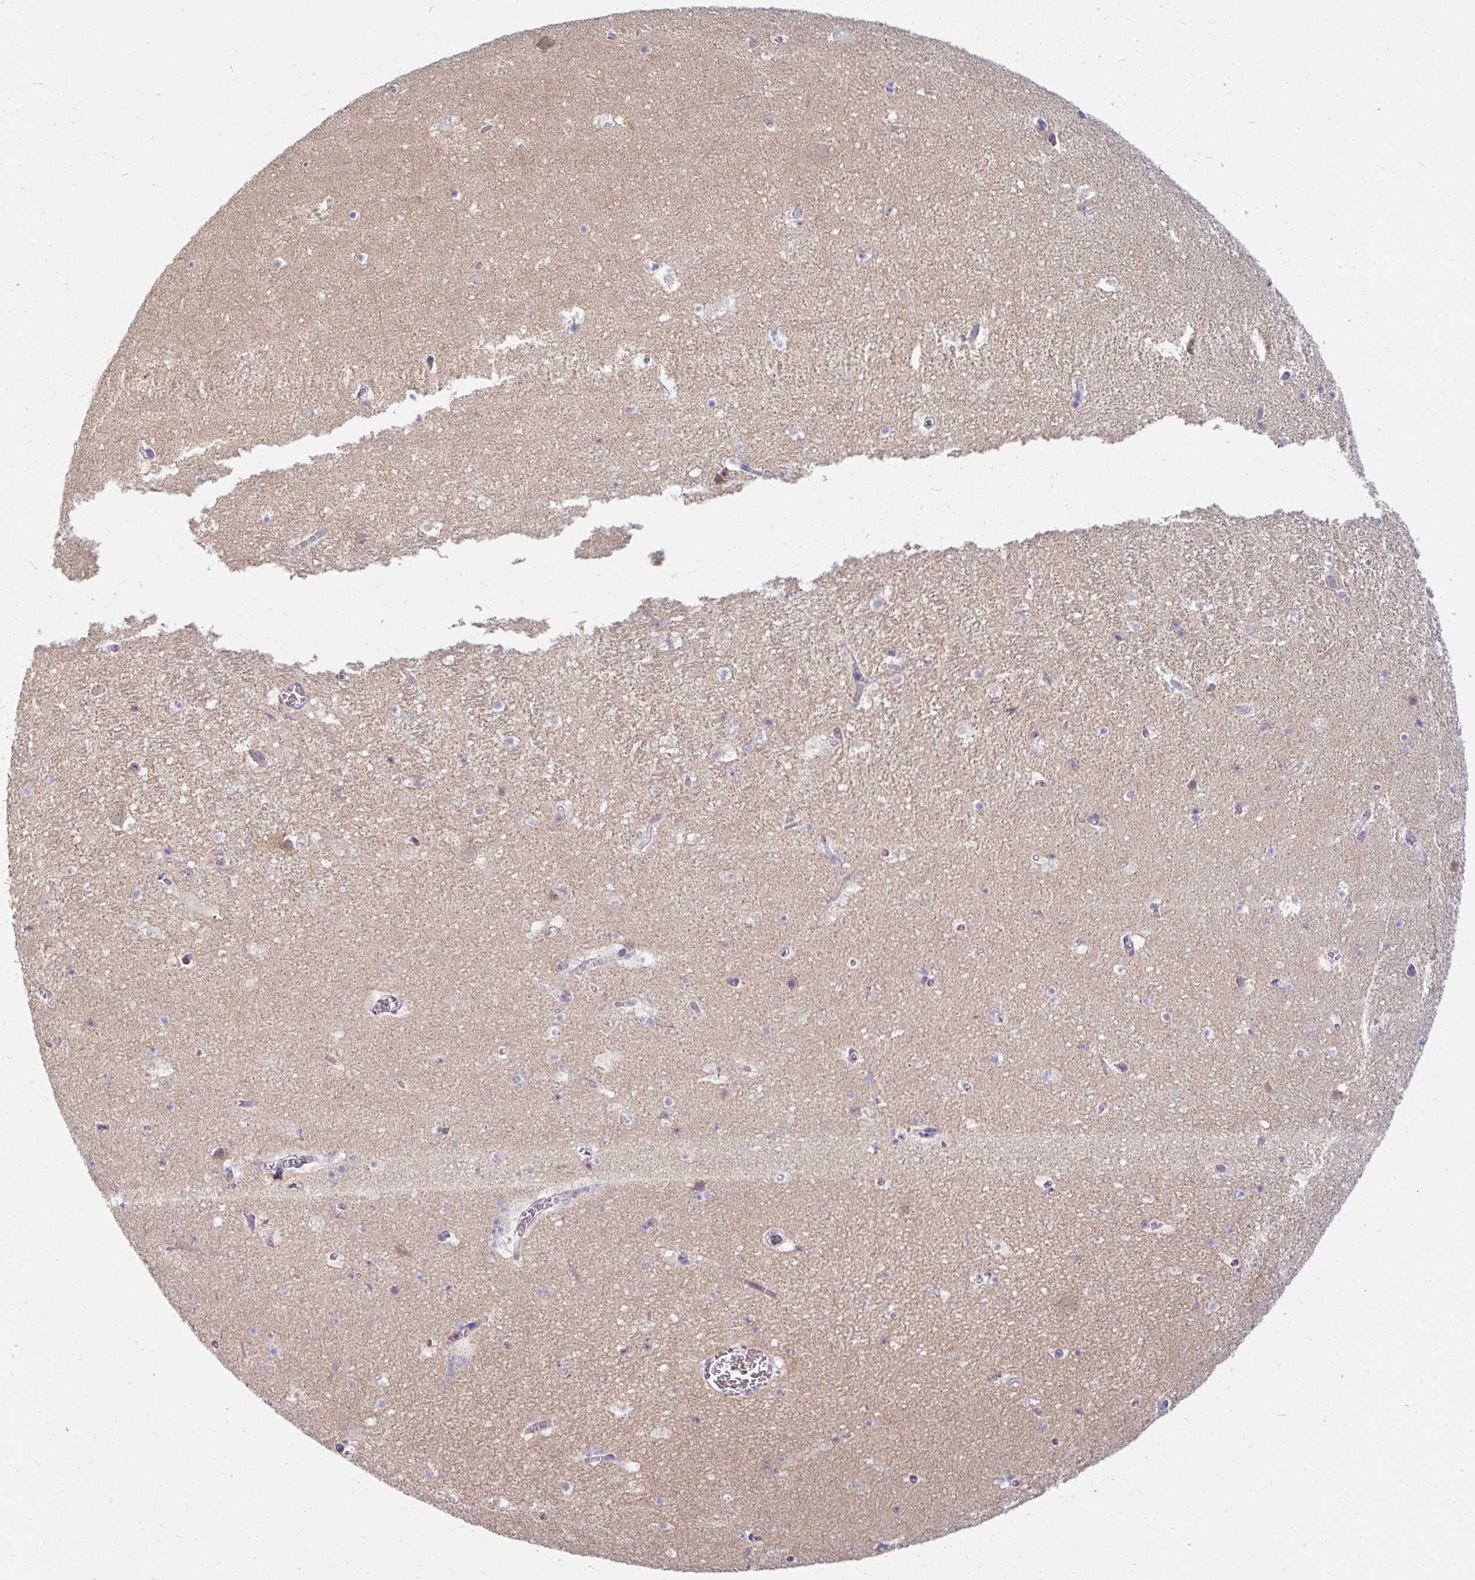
{"staining": {"intensity": "negative", "quantity": "none", "location": "none"}, "tissue": "hippocampus", "cell_type": "Glial cells", "image_type": "normal", "snomed": [{"axis": "morphology", "description": "Normal tissue, NOS"}, {"axis": "topography", "description": "Hippocampus"}], "caption": "Immunohistochemistry micrograph of unremarkable hippocampus: hippocampus stained with DAB (3,3'-diaminobenzidine) reveals no significant protein staining in glial cells.", "gene": "PPFIA4", "patient": {"sex": "female", "age": 42}}